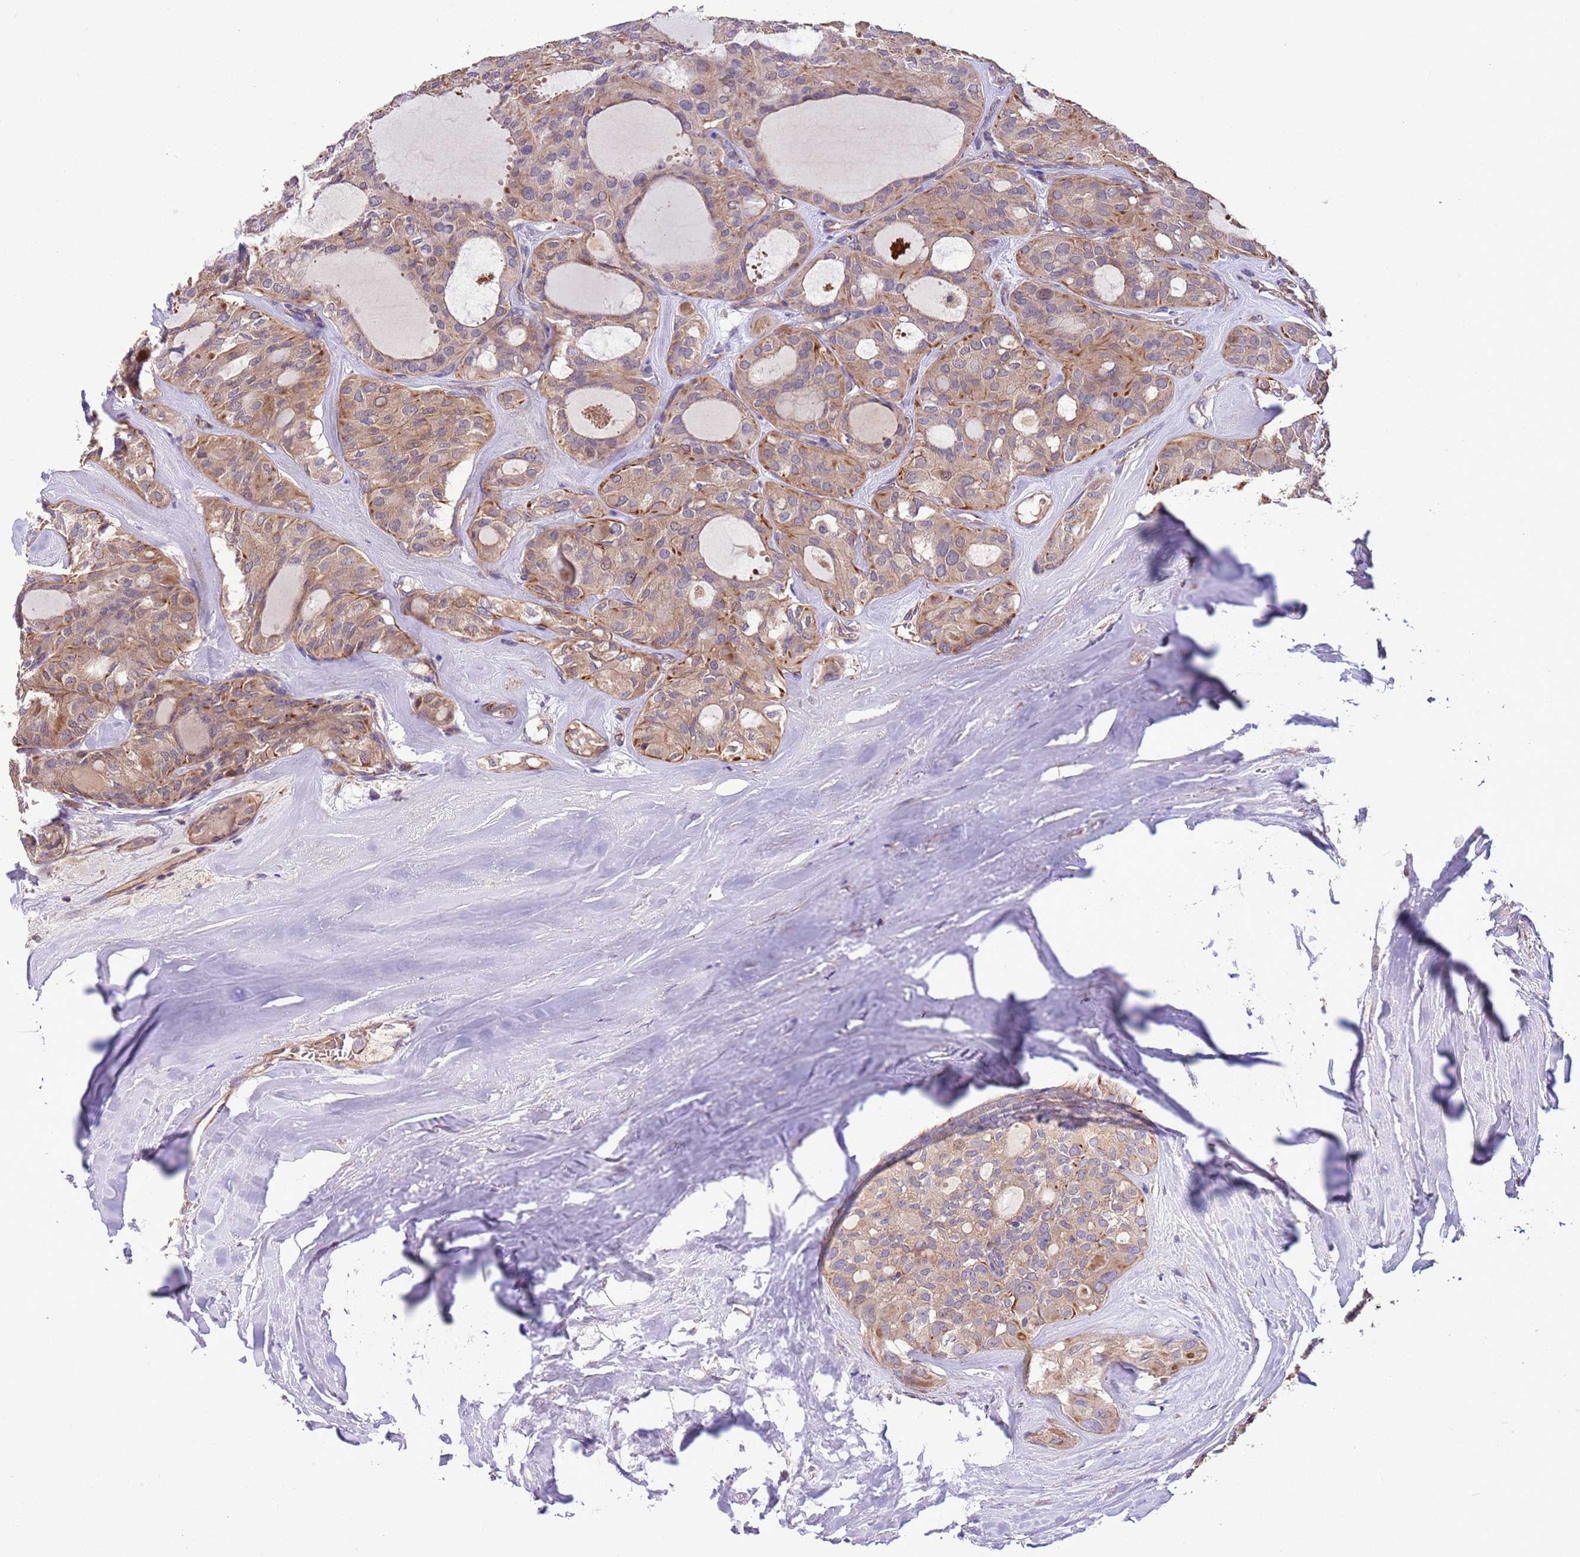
{"staining": {"intensity": "moderate", "quantity": ">75%", "location": "cytoplasmic/membranous"}, "tissue": "thyroid cancer", "cell_type": "Tumor cells", "image_type": "cancer", "snomed": [{"axis": "morphology", "description": "Follicular adenoma carcinoma, NOS"}, {"axis": "topography", "description": "Thyroid gland"}], "caption": "IHC (DAB) staining of human thyroid cancer (follicular adenoma carcinoma) reveals moderate cytoplasmic/membranous protein expression in approximately >75% of tumor cells.", "gene": "FAM89B", "patient": {"sex": "male", "age": 75}}